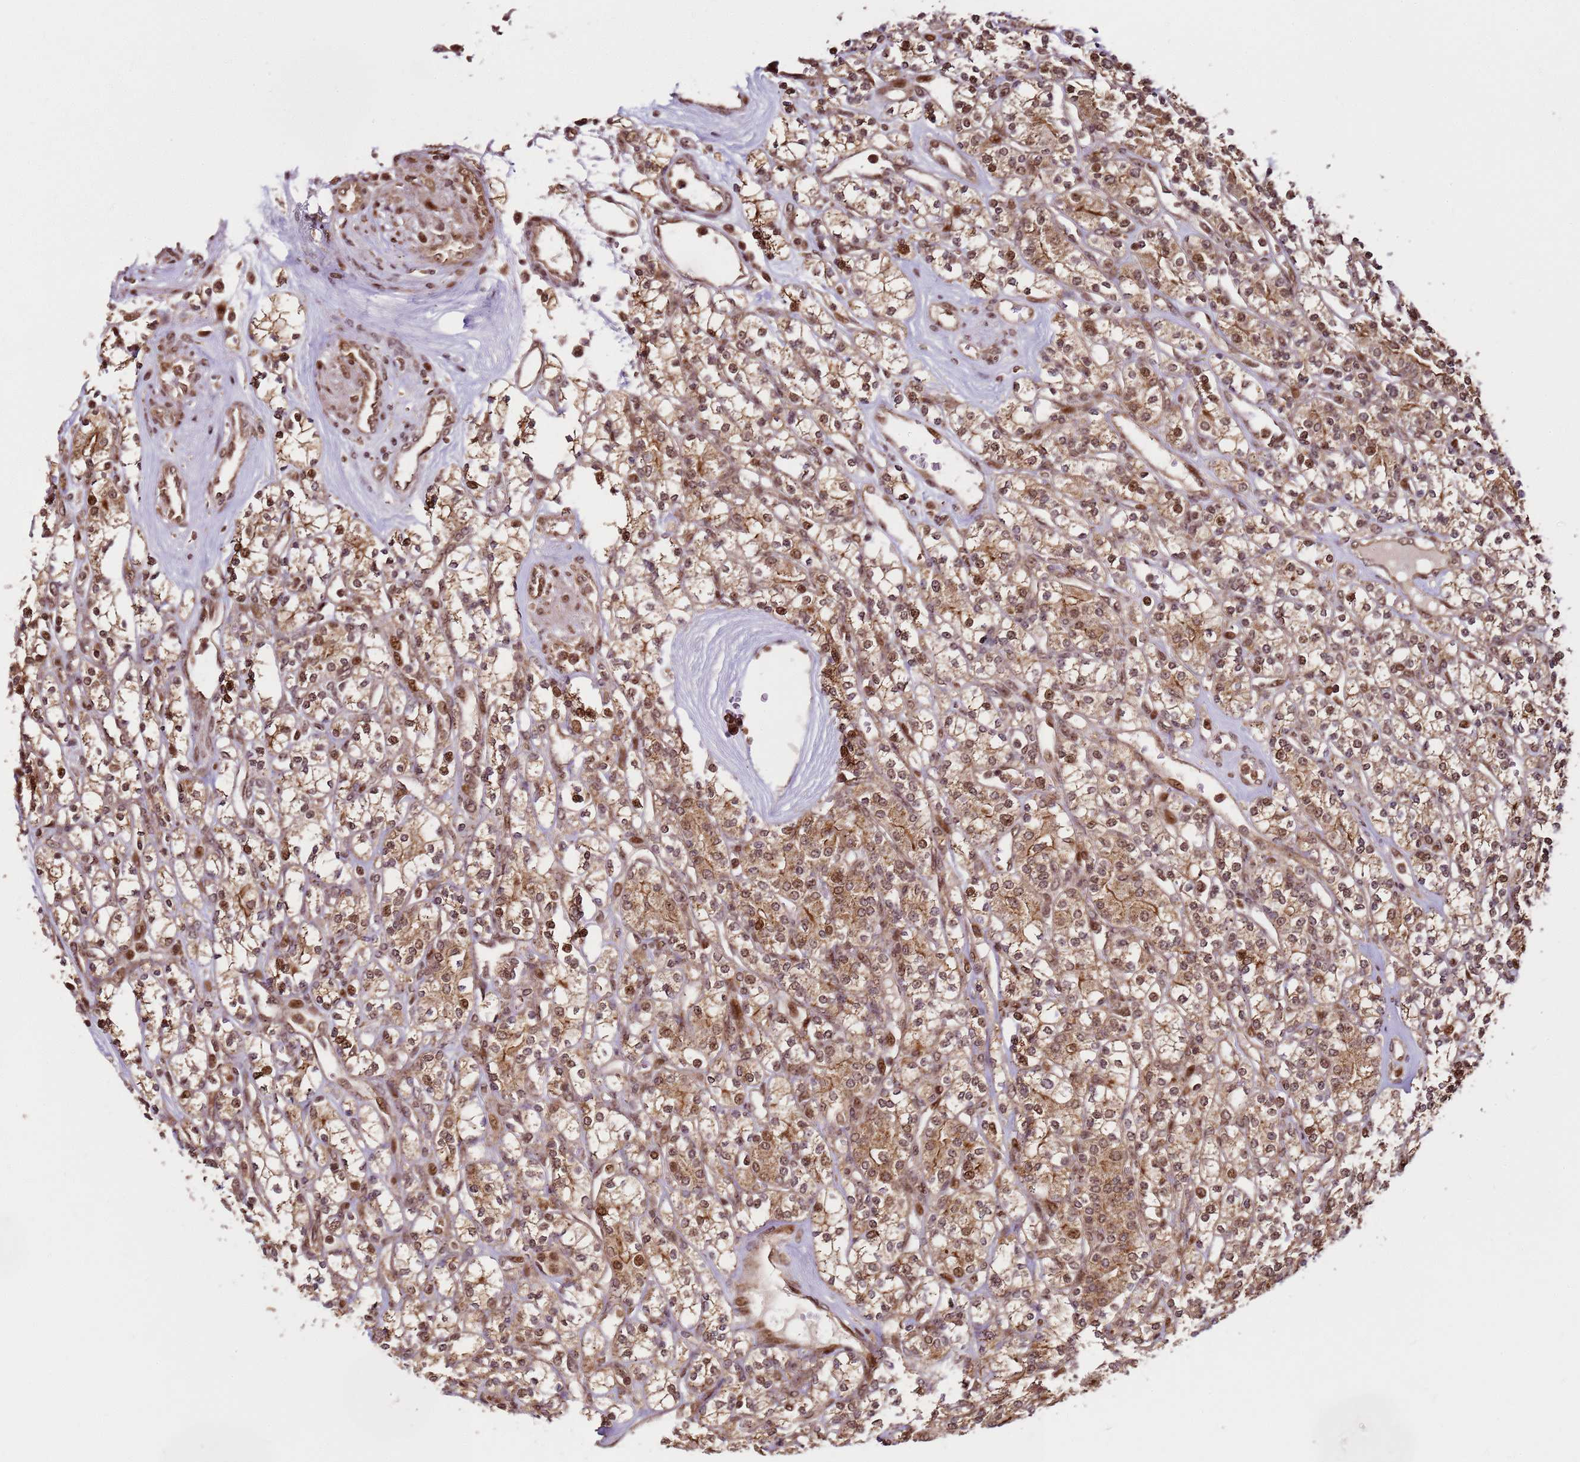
{"staining": {"intensity": "moderate", "quantity": ">75%", "location": "cytoplasmic/membranous,nuclear"}, "tissue": "renal cancer", "cell_type": "Tumor cells", "image_type": "cancer", "snomed": [{"axis": "morphology", "description": "Adenocarcinoma, NOS"}, {"axis": "topography", "description": "Kidney"}], "caption": "DAB immunohistochemical staining of renal adenocarcinoma reveals moderate cytoplasmic/membranous and nuclear protein staining in about >75% of tumor cells. The staining was performed using DAB (3,3'-diaminobenzidine) to visualize the protein expression in brown, while the nuclei were stained in blue with hematoxylin (Magnification: 20x).", "gene": "PEX14", "patient": {"sex": "male", "age": 77}}